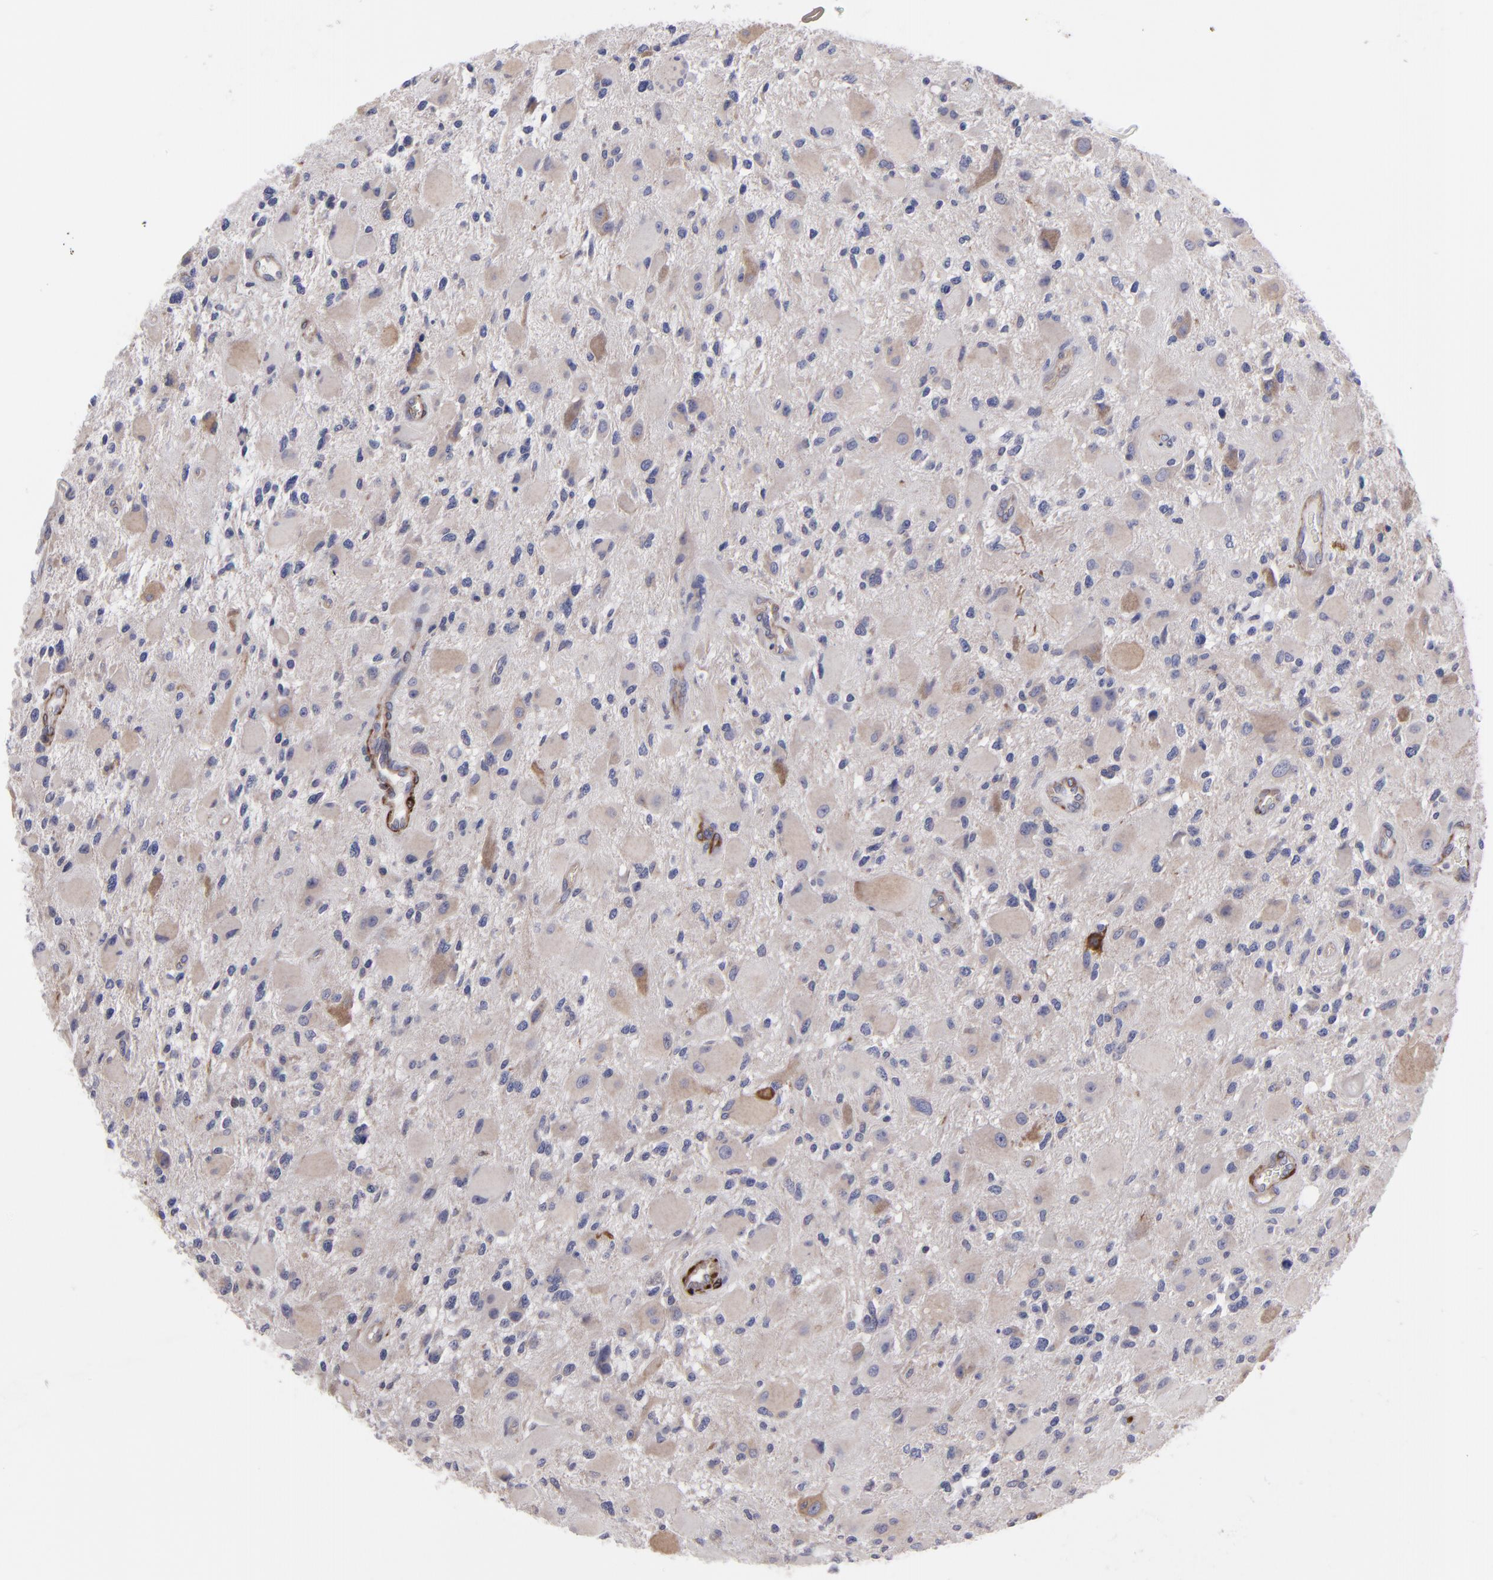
{"staining": {"intensity": "moderate", "quantity": "<25%", "location": "cytoplasmic/membranous"}, "tissue": "glioma", "cell_type": "Tumor cells", "image_type": "cancer", "snomed": [{"axis": "morphology", "description": "Glioma, malignant, High grade"}, {"axis": "topography", "description": "Brain"}], "caption": "Glioma stained with immunohistochemistry demonstrates moderate cytoplasmic/membranous expression in about <25% of tumor cells.", "gene": "SLMAP", "patient": {"sex": "female", "age": 60}}